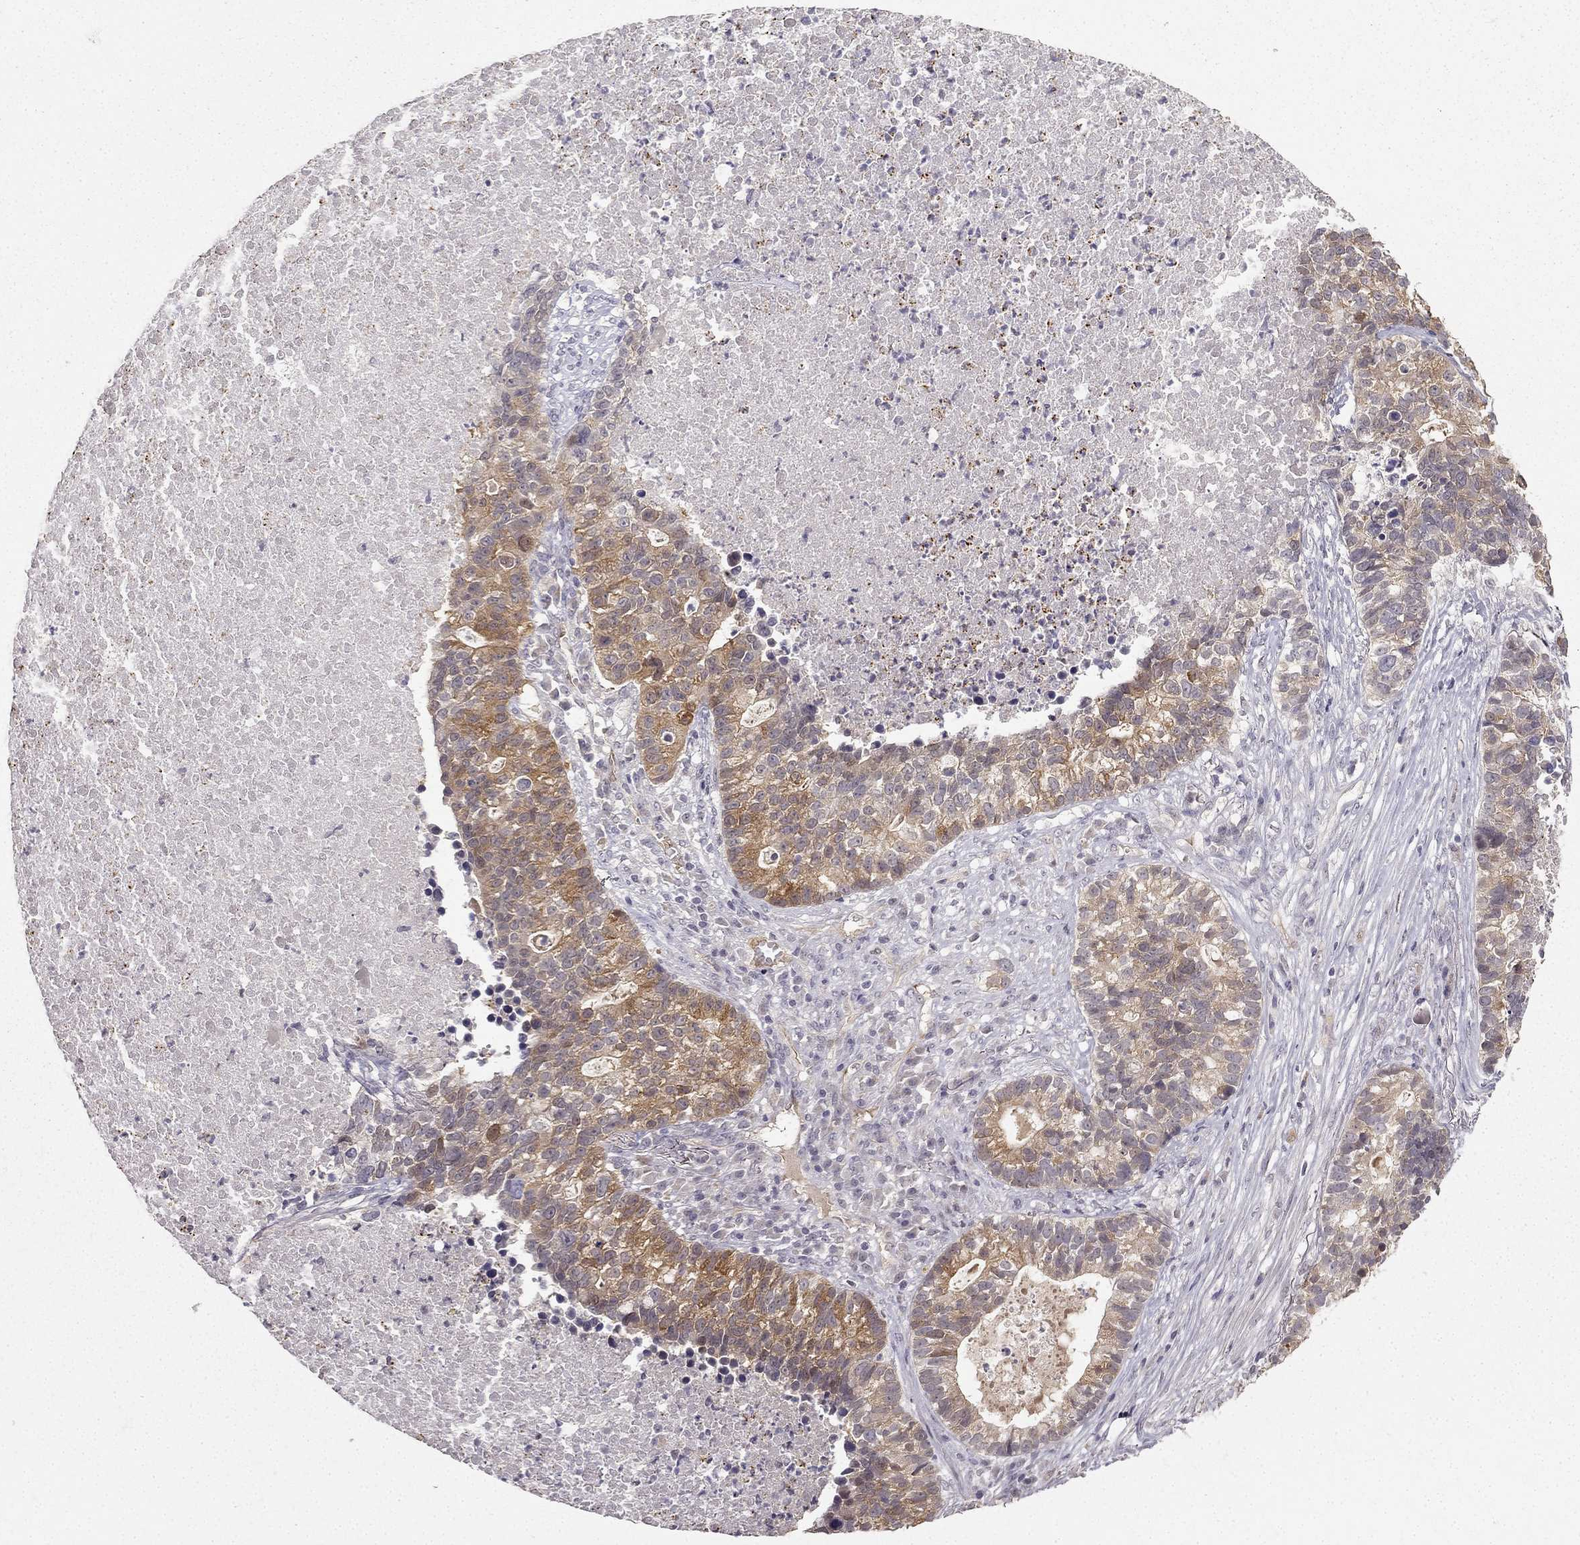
{"staining": {"intensity": "weak", "quantity": ">75%", "location": "cytoplasmic/membranous"}, "tissue": "lung cancer", "cell_type": "Tumor cells", "image_type": "cancer", "snomed": [{"axis": "morphology", "description": "Adenocarcinoma, NOS"}, {"axis": "topography", "description": "Lung"}], "caption": "Immunohistochemistry of adenocarcinoma (lung) shows low levels of weak cytoplasmic/membranous expression in approximately >75% of tumor cells.", "gene": "NQO1", "patient": {"sex": "male", "age": 57}}